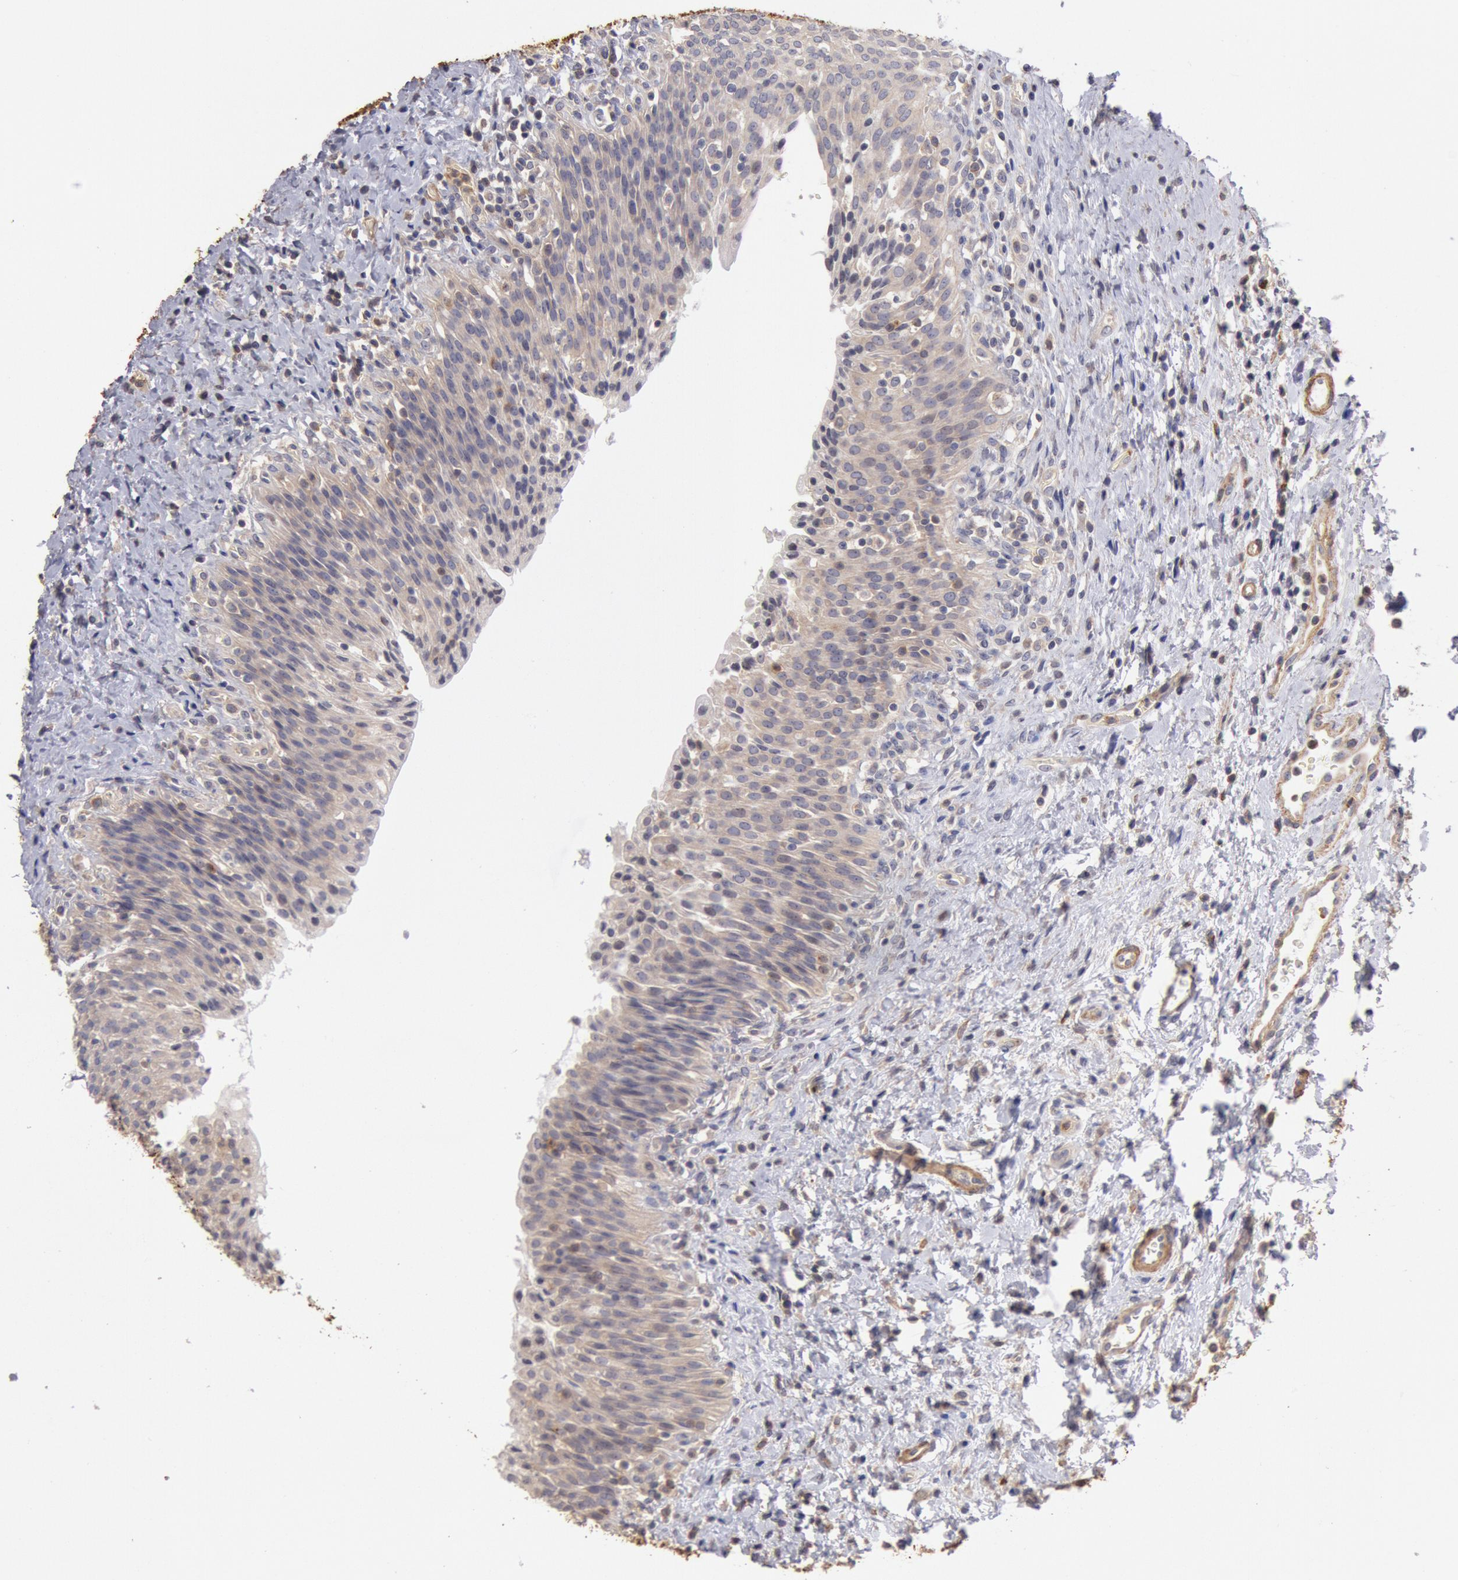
{"staining": {"intensity": "weak", "quantity": "25%-75%", "location": "cytoplasmic/membranous"}, "tissue": "urinary bladder", "cell_type": "Urothelial cells", "image_type": "normal", "snomed": [{"axis": "morphology", "description": "Normal tissue, NOS"}, {"axis": "topography", "description": "Urinary bladder"}], "caption": "The immunohistochemical stain shows weak cytoplasmic/membranous expression in urothelial cells of unremarkable urinary bladder.", "gene": "TMED8", "patient": {"sex": "male", "age": 51}}